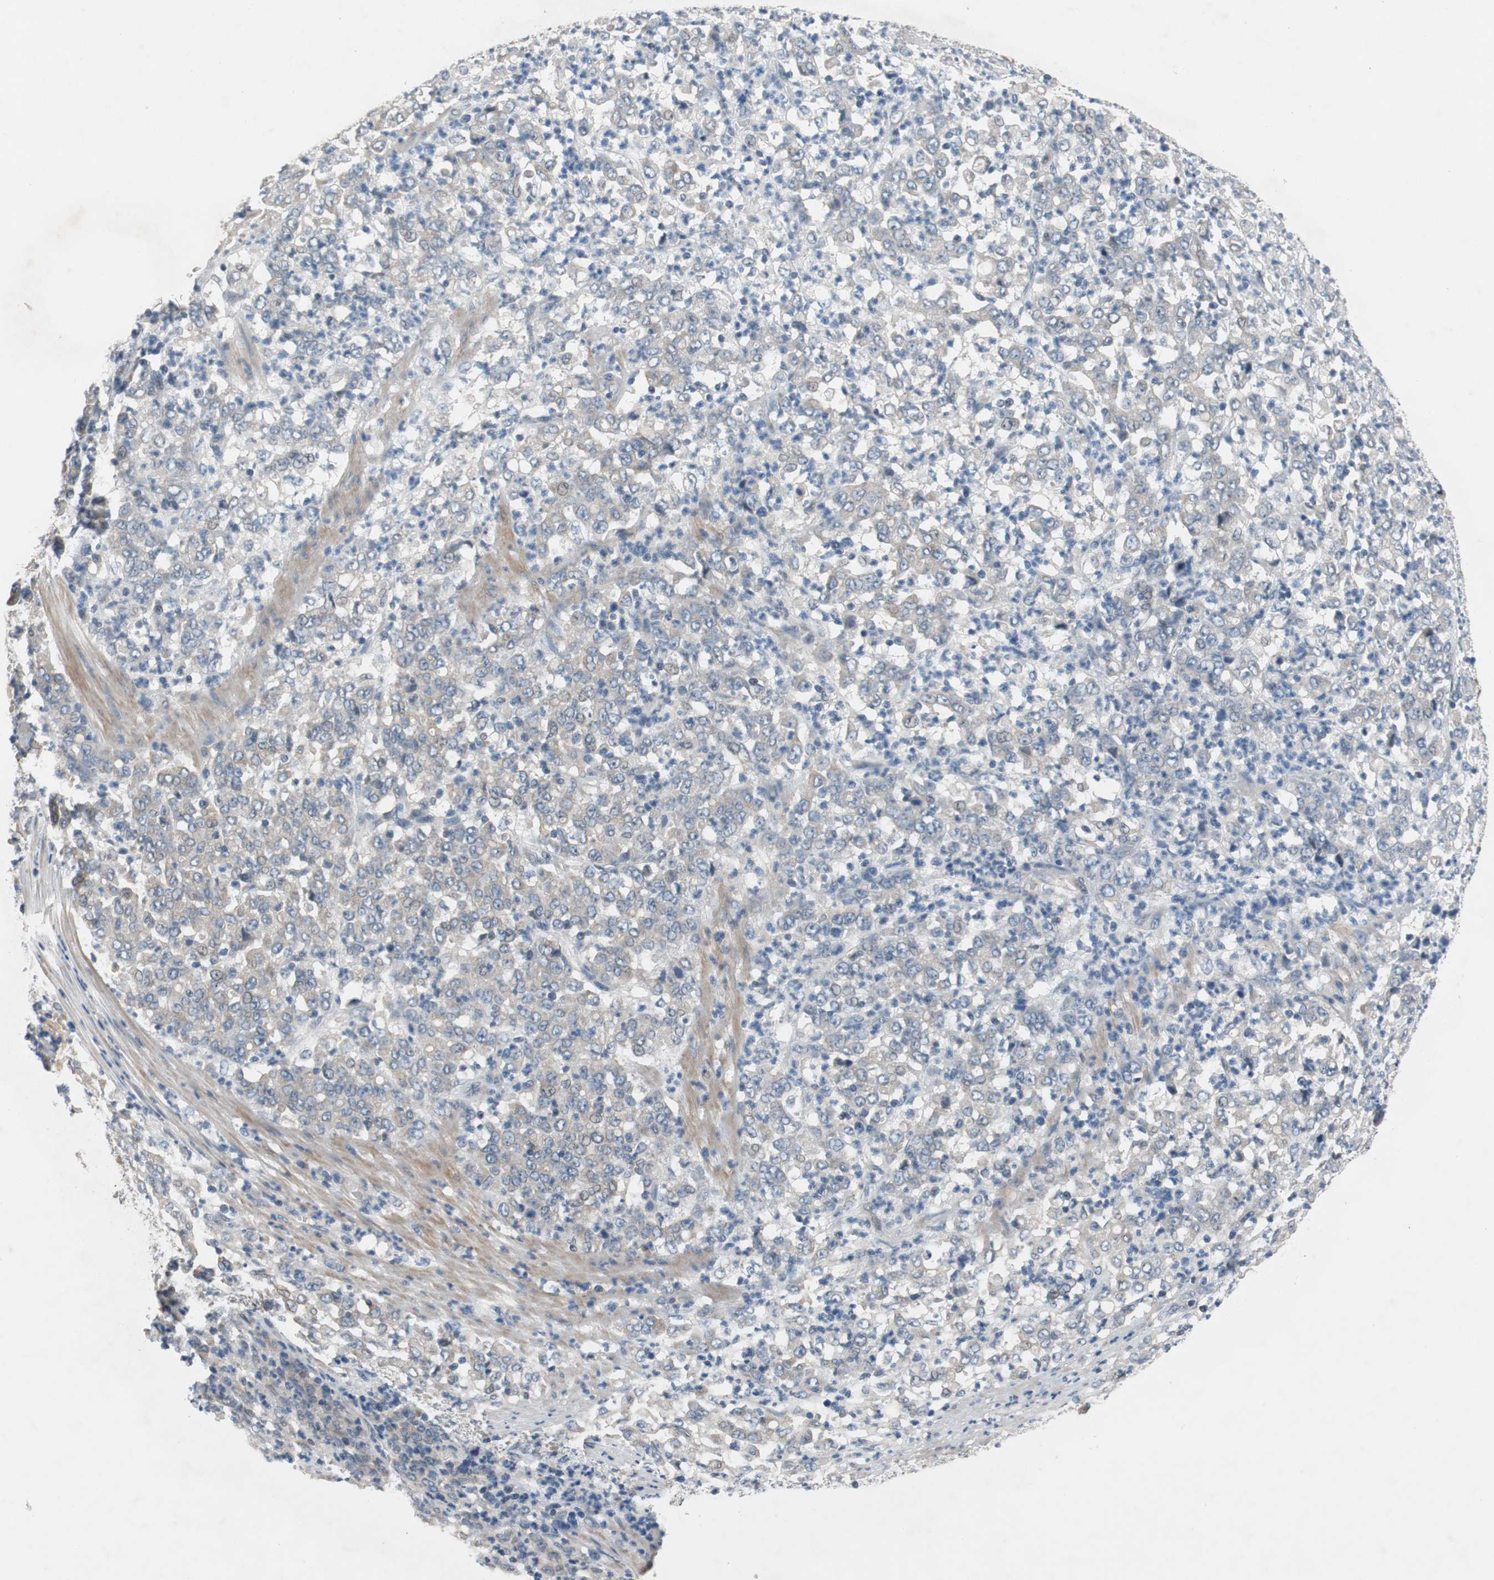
{"staining": {"intensity": "negative", "quantity": "none", "location": "none"}, "tissue": "stomach cancer", "cell_type": "Tumor cells", "image_type": "cancer", "snomed": [{"axis": "morphology", "description": "Adenocarcinoma, NOS"}, {"axis": "topography", "description": "Stomach, lower"}], "caption": "Stomach adenocarcinoma stained for a protein using IHC reveals no expression tumor cells.", "gene": "TACR3", "patient": {"sex": "female", "age": 71}}